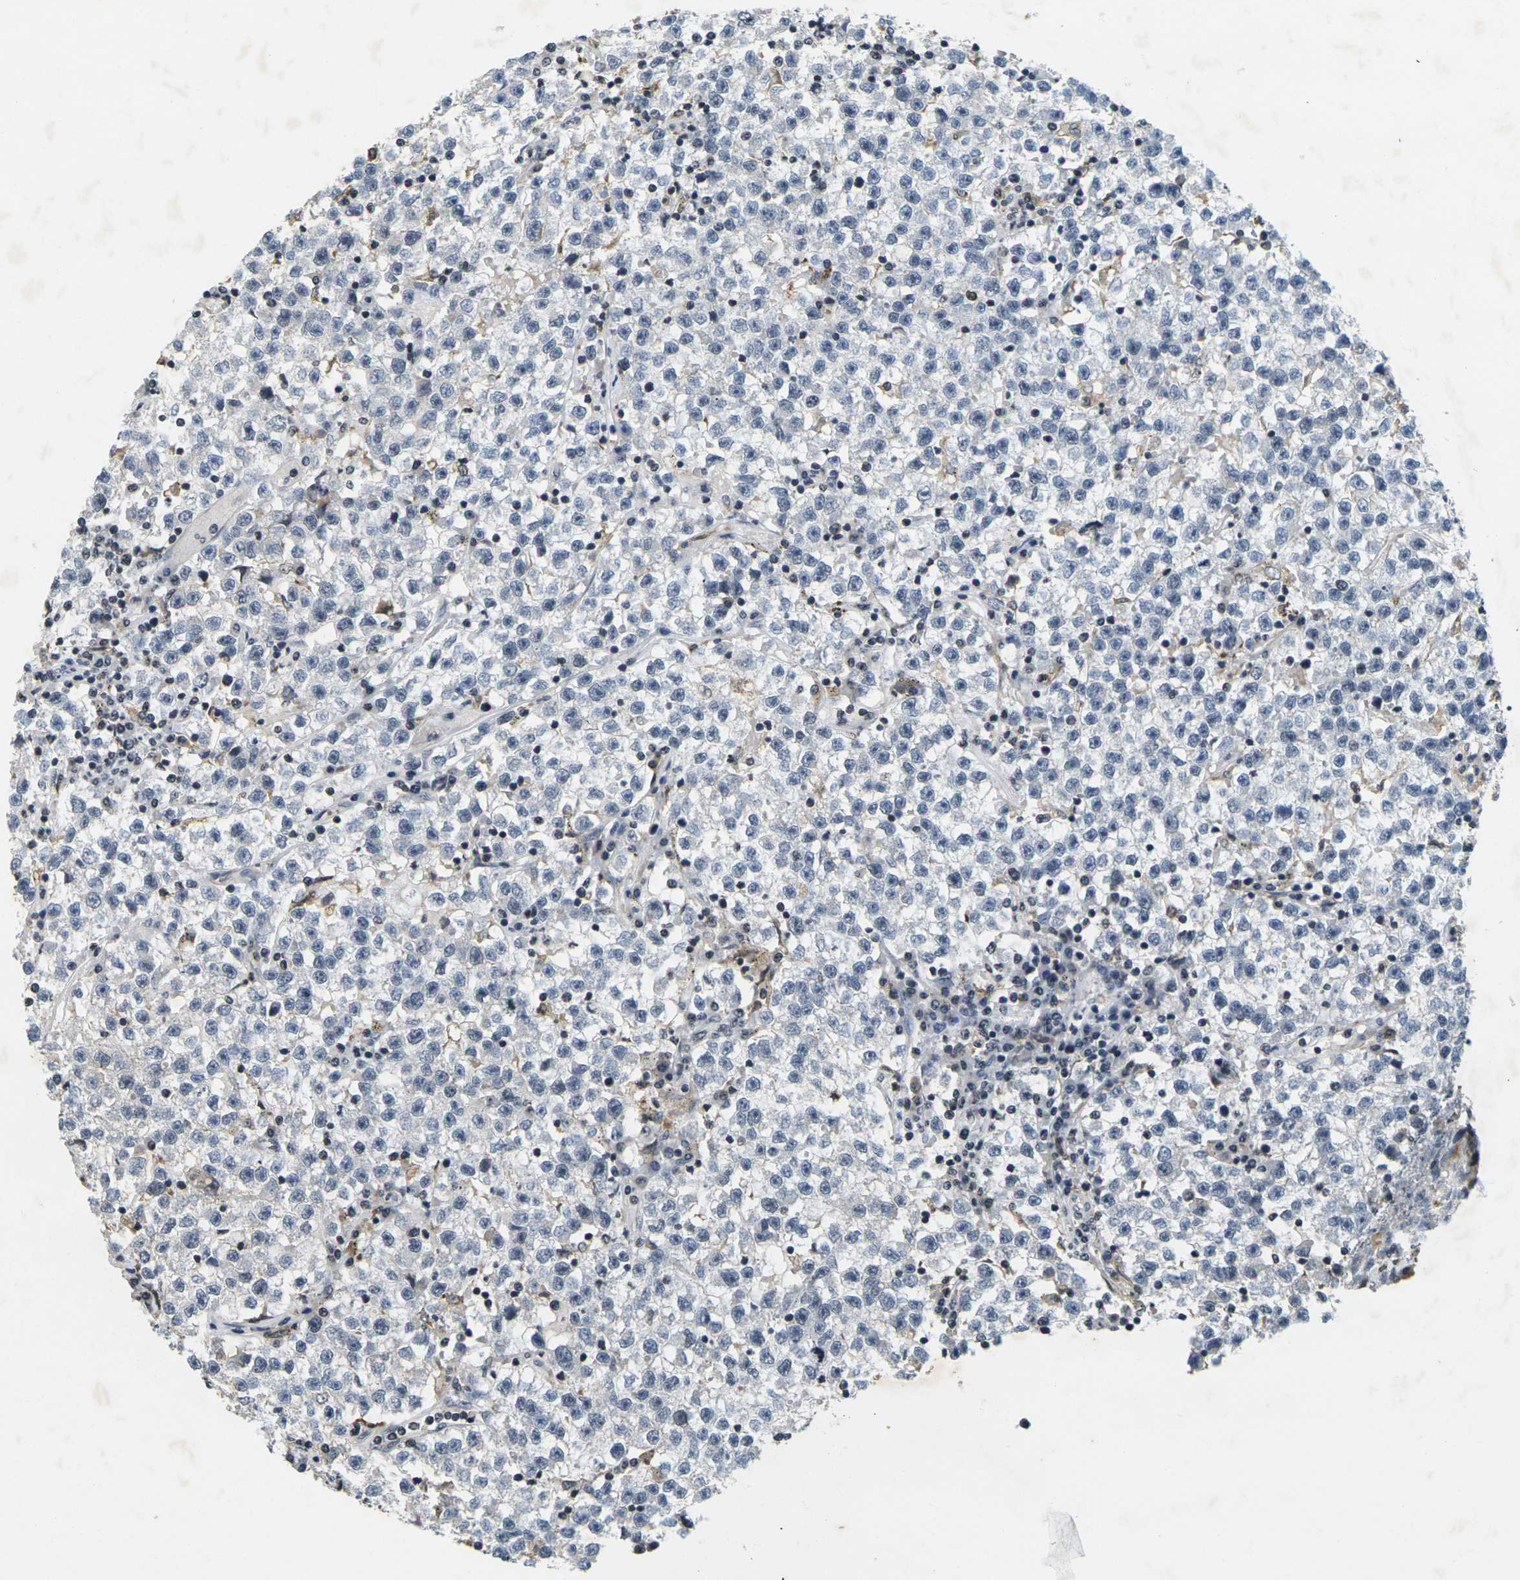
{"staining": {"intensity": "negative", "quantity": "none", "location": "none"}, "tissue": "testis cancer", "cell_type": "Tumor cells", "image_type": "cancer", "snomed": [{"axis": "morphology", "description": "Seminoma, NOS"}, {"axis": "topography", "description": "Testis"}], "caption": "Testis cancer stained for a protein using IHC reveals no positivity tumor cells.", "gene": "C1QC", "patient": {"sex": "male", "age": 22}}